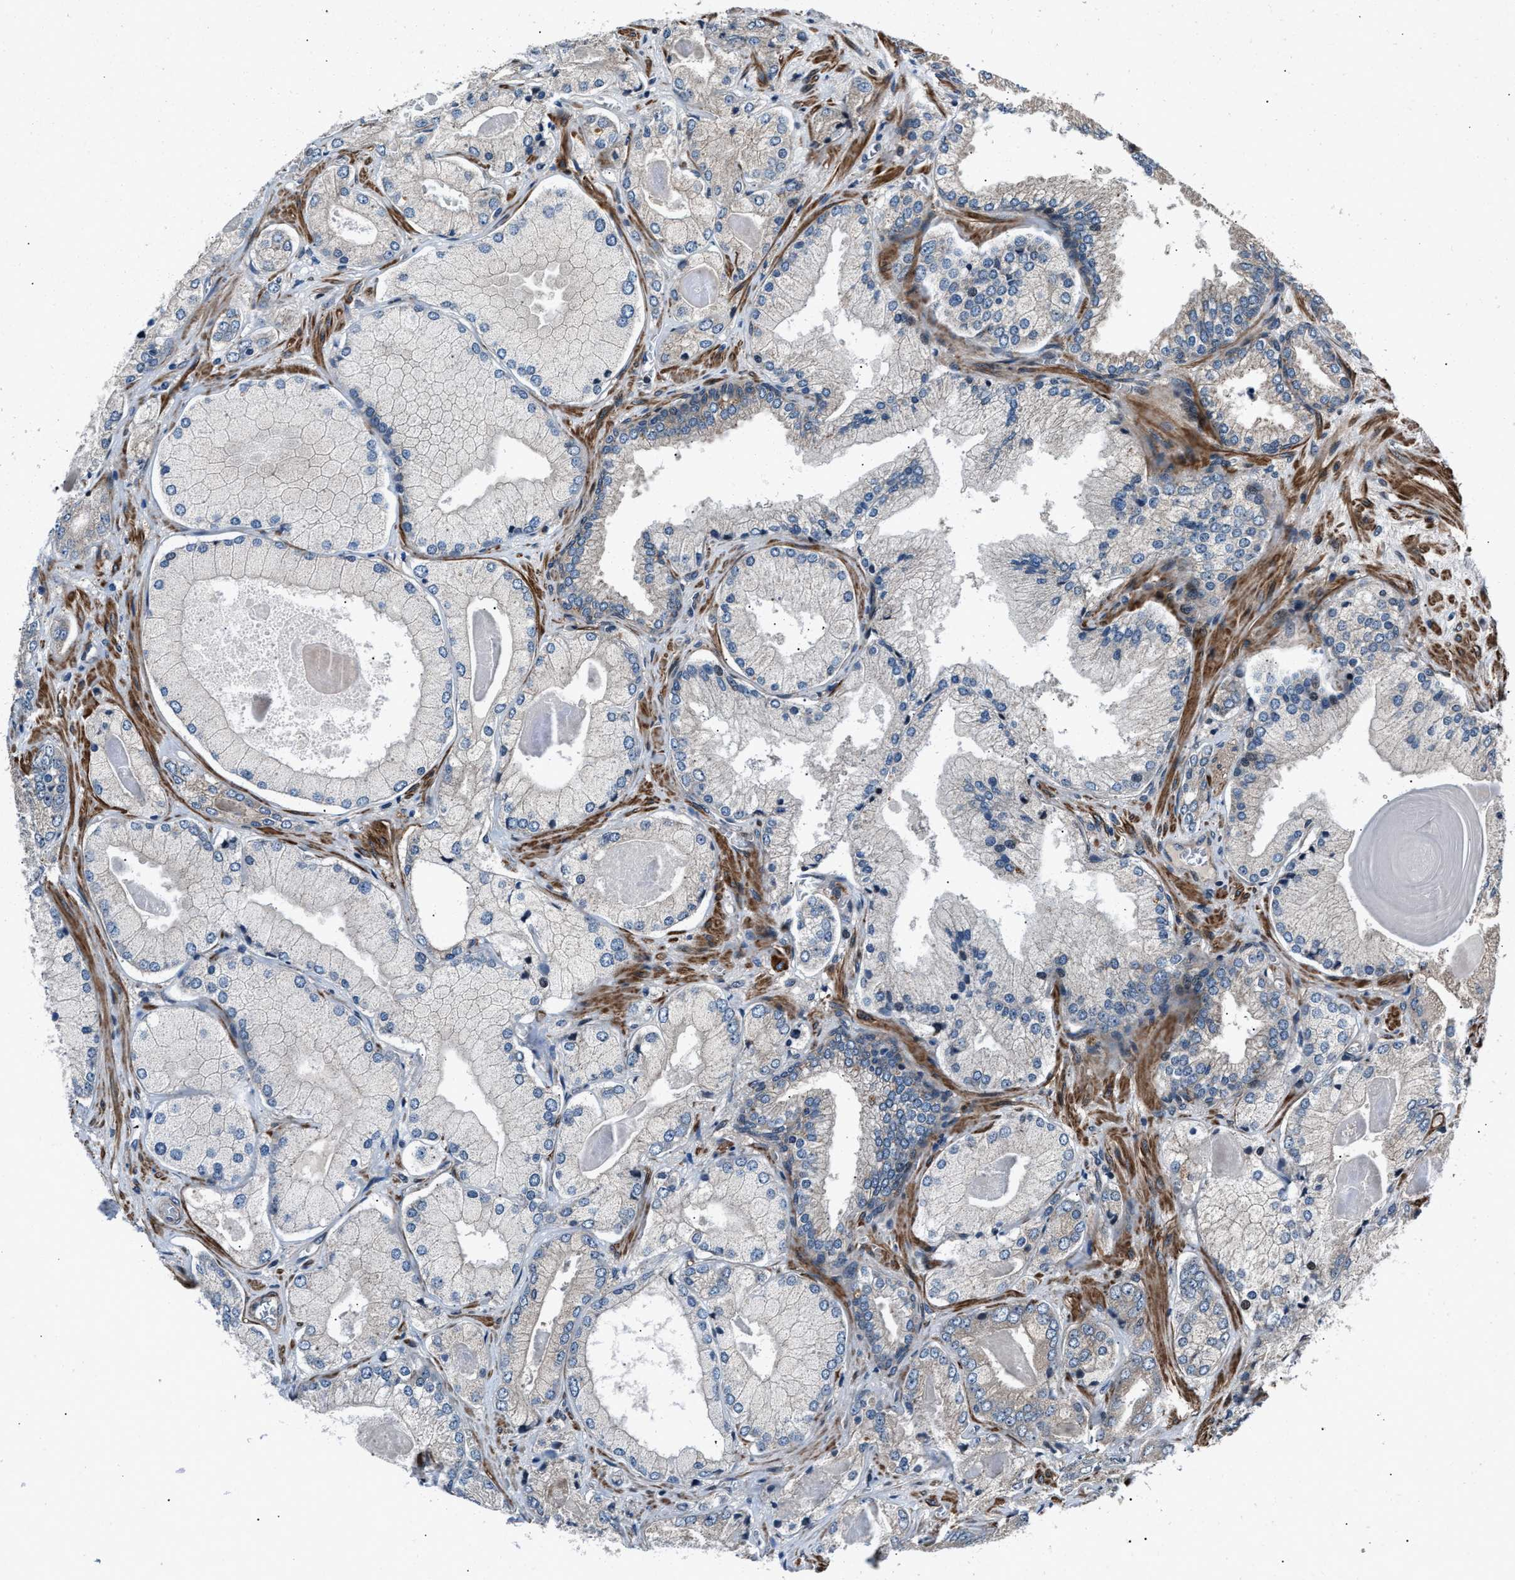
{"staining": {"intensity": "negative", "quantity": "none", "location": "none"}, "tissue": "prostate cancer", "cell_type": "Tumor cells", "image_type": "cancer", "snomed": [{"axis": "morphology", "description": "Adenocarcinoma, Low grade"}, {"axis": "topography", "description": "Prostate"}], "caption": "Image shows no protein staining in tumor cells of prostate cancer tissue.", "gene": "DYNC2I1", "patient": {"sex": "male", "age": 65}}